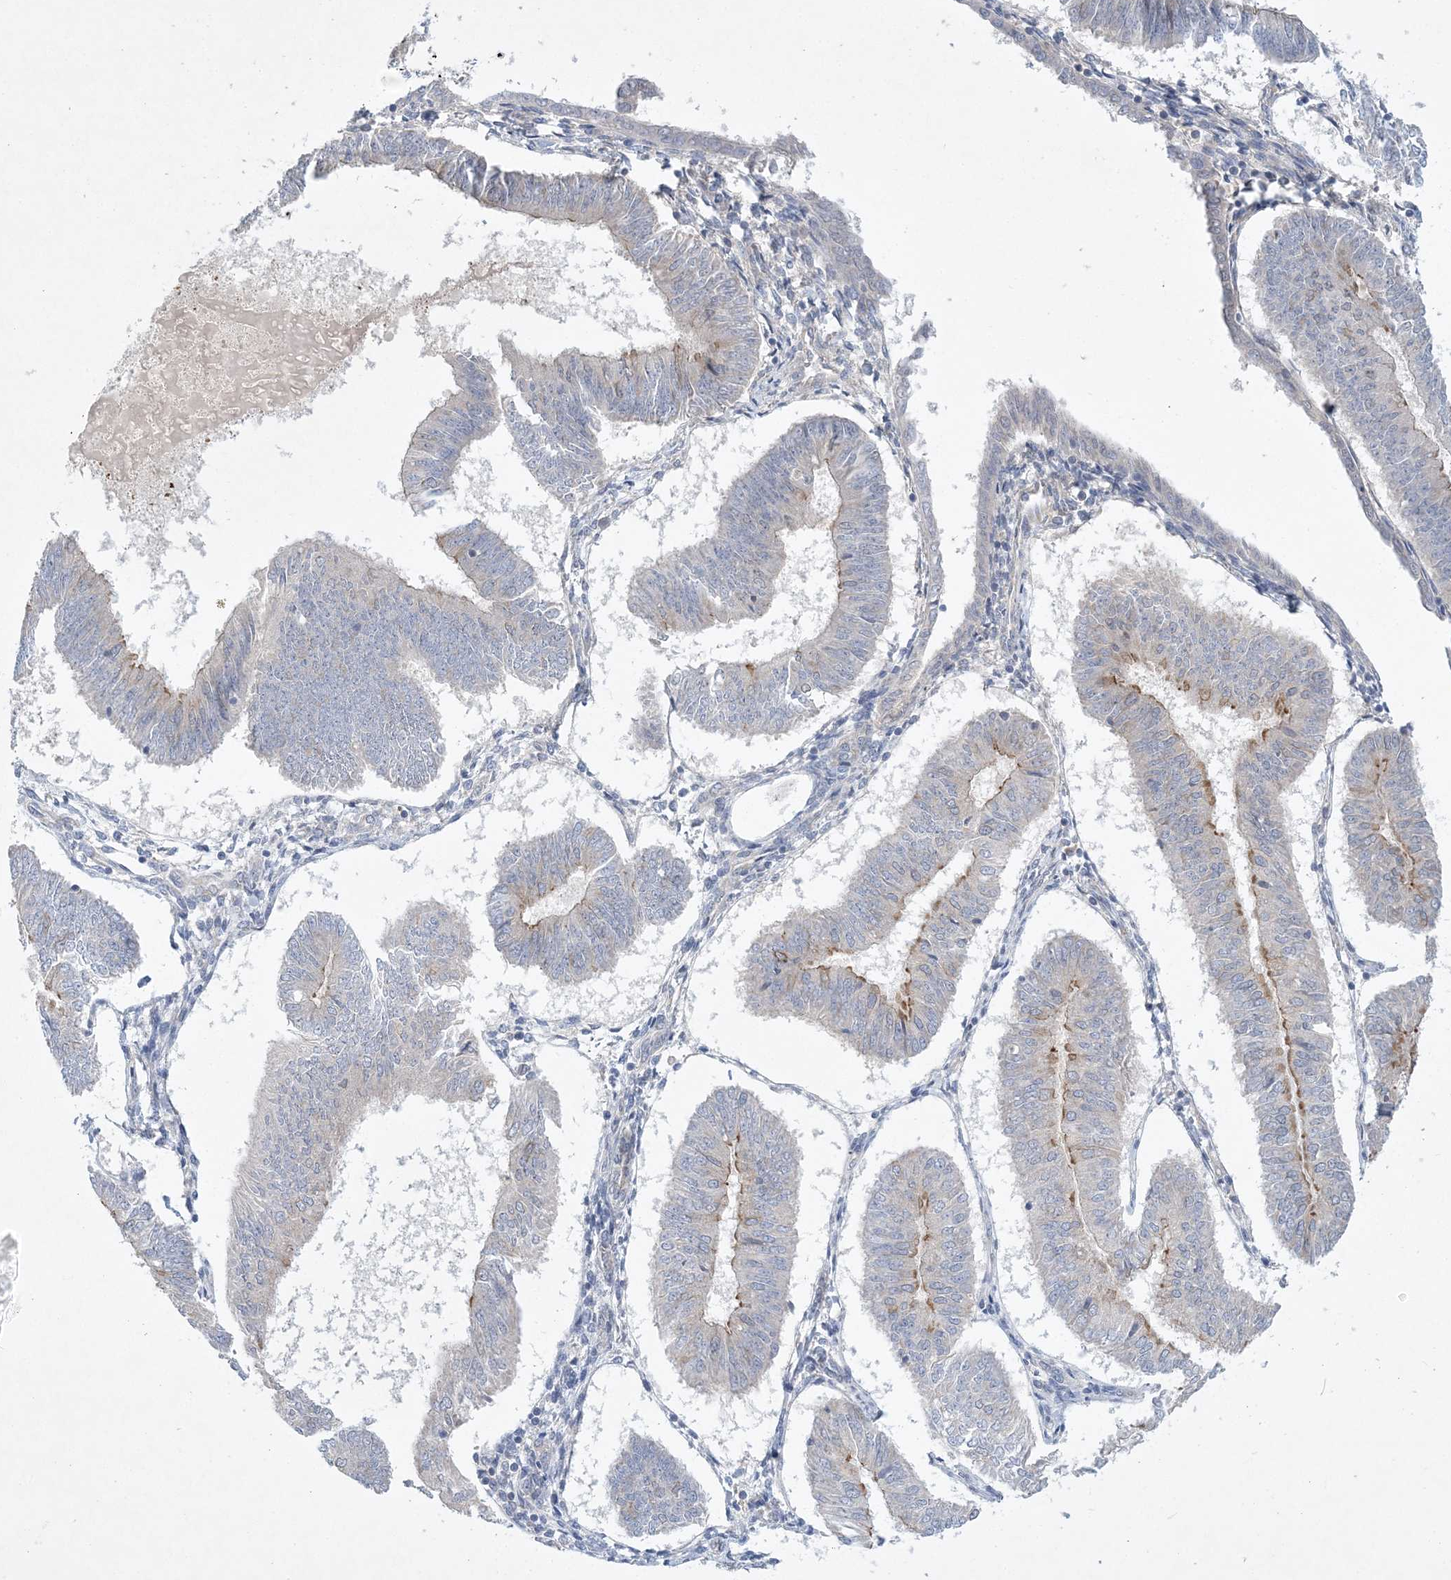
{"staining": {"intensity": "moderate", "quantity": "25%-75%", "location": "cytoplasmic/membranous"}, "tissue": "endometrial cancer", "cell_type": "Tumor cells", "image_type": "cancer", "snomed": [{"axis": "morphology", "description": "Adenocarcinoma, NOS"}, {"axis": "topography", "description": "Endometrium"}], "caption": "A histopathology image of human adenocarcinoma (endometrial) stained for a protein reveals moderate cytoplasmic/membranous brown staining in tumor cells. Using DAB (brown) and hematoxylin (blue) stains, captured at high magnification using brightfield microscopy.", "gene": "ANKRD35", "patient": {"sex": "female", "age": 58}}